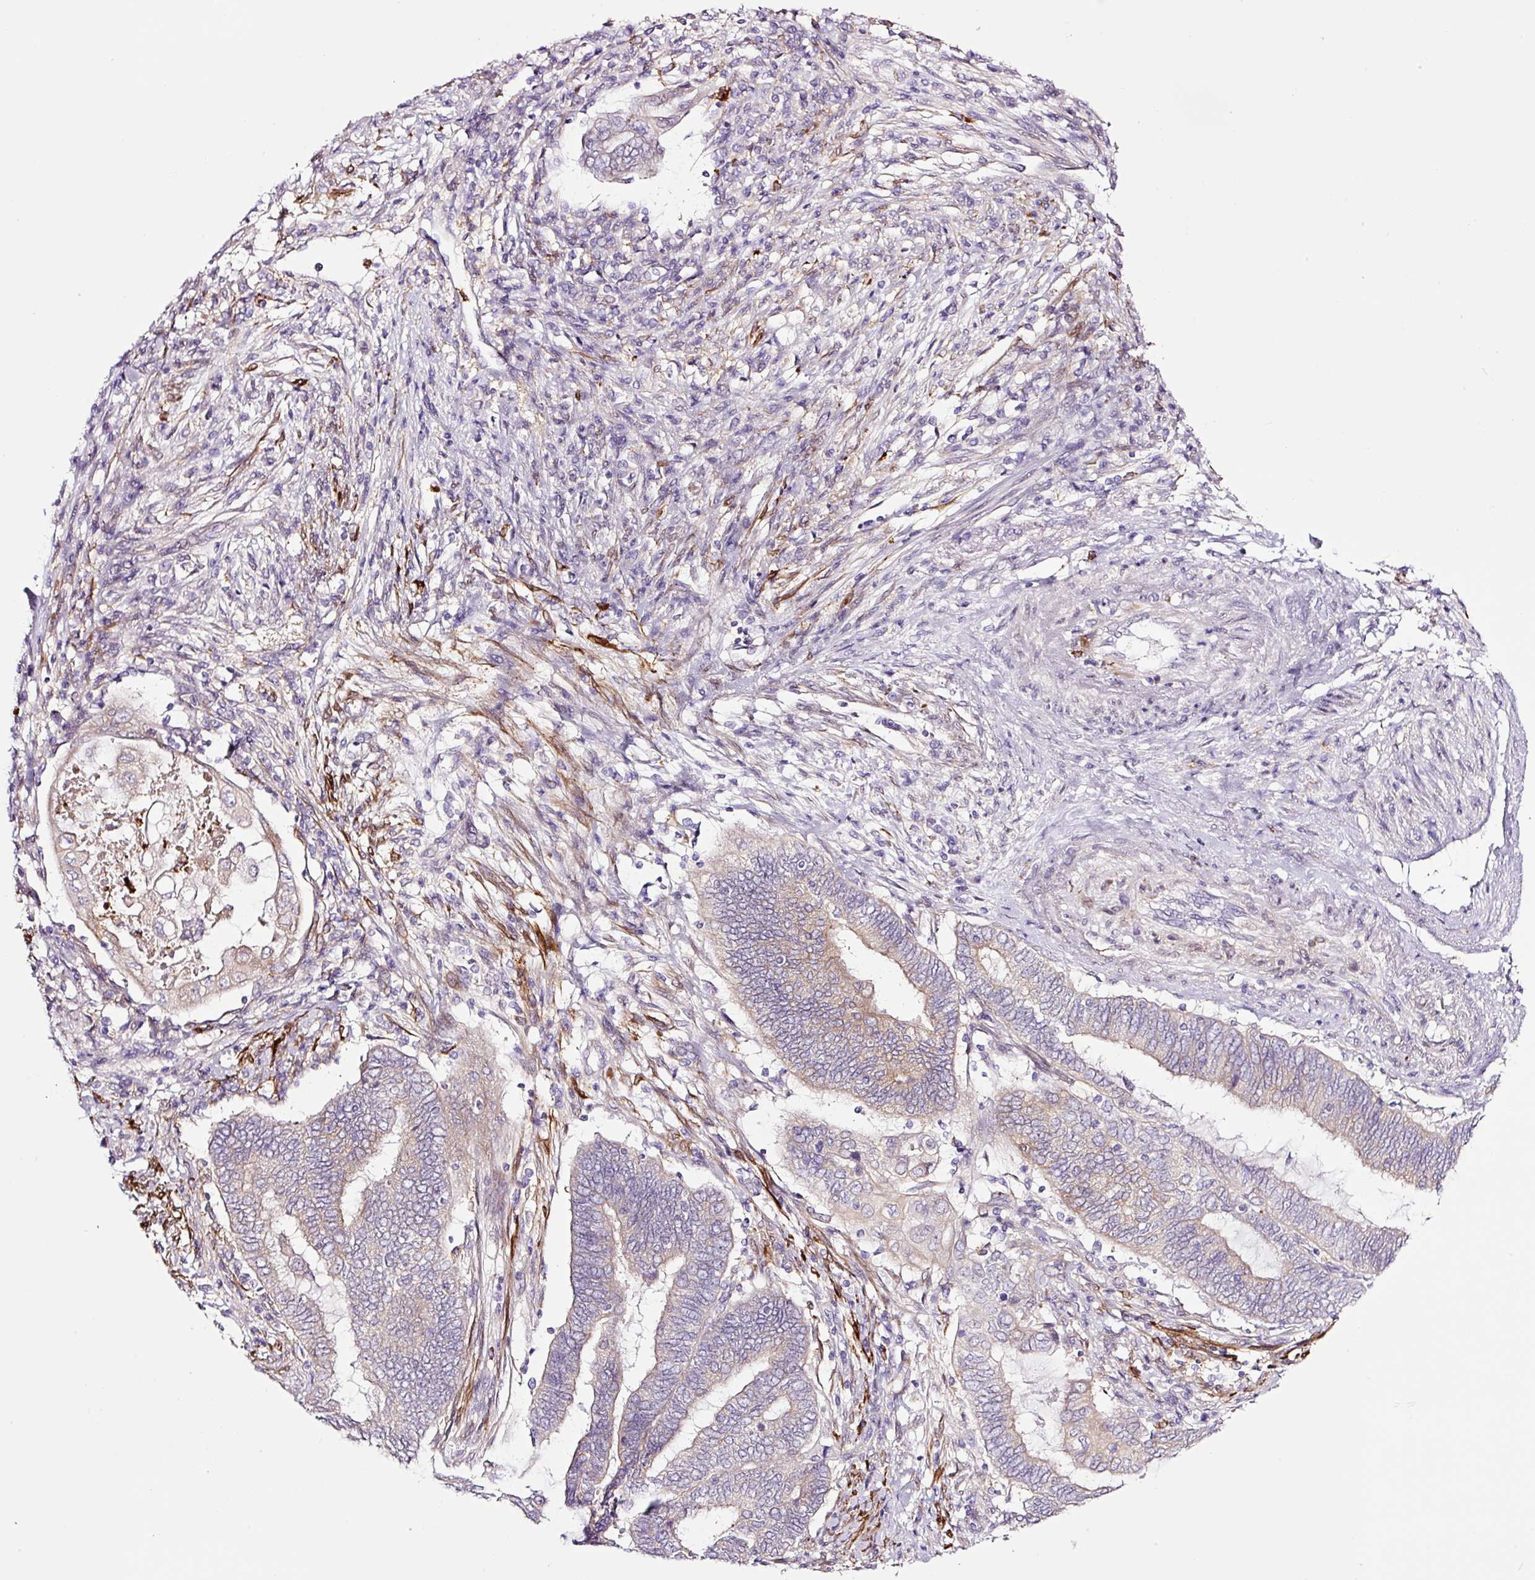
{"staining": {"intensity": "weak", "quantity": "<25%", "location": "cytoplasmic/membranous"}, "tissue": "endometrial cancer", "cell_type": "Tumor cells", "image_type": "cancer", "snomed": [{"axis": "morphology", "description": "Adenocarcinoma, NOS"}, {"axis": "topography", "description": "Uterus"}, {"axis": "topography", "description": "Endometrium"}], "caption": "IHC of human endometrial cancer displays no positivity in tumor cells.", "gene": "SH2D6", "patient": {"sex": "female", "age": 70}}